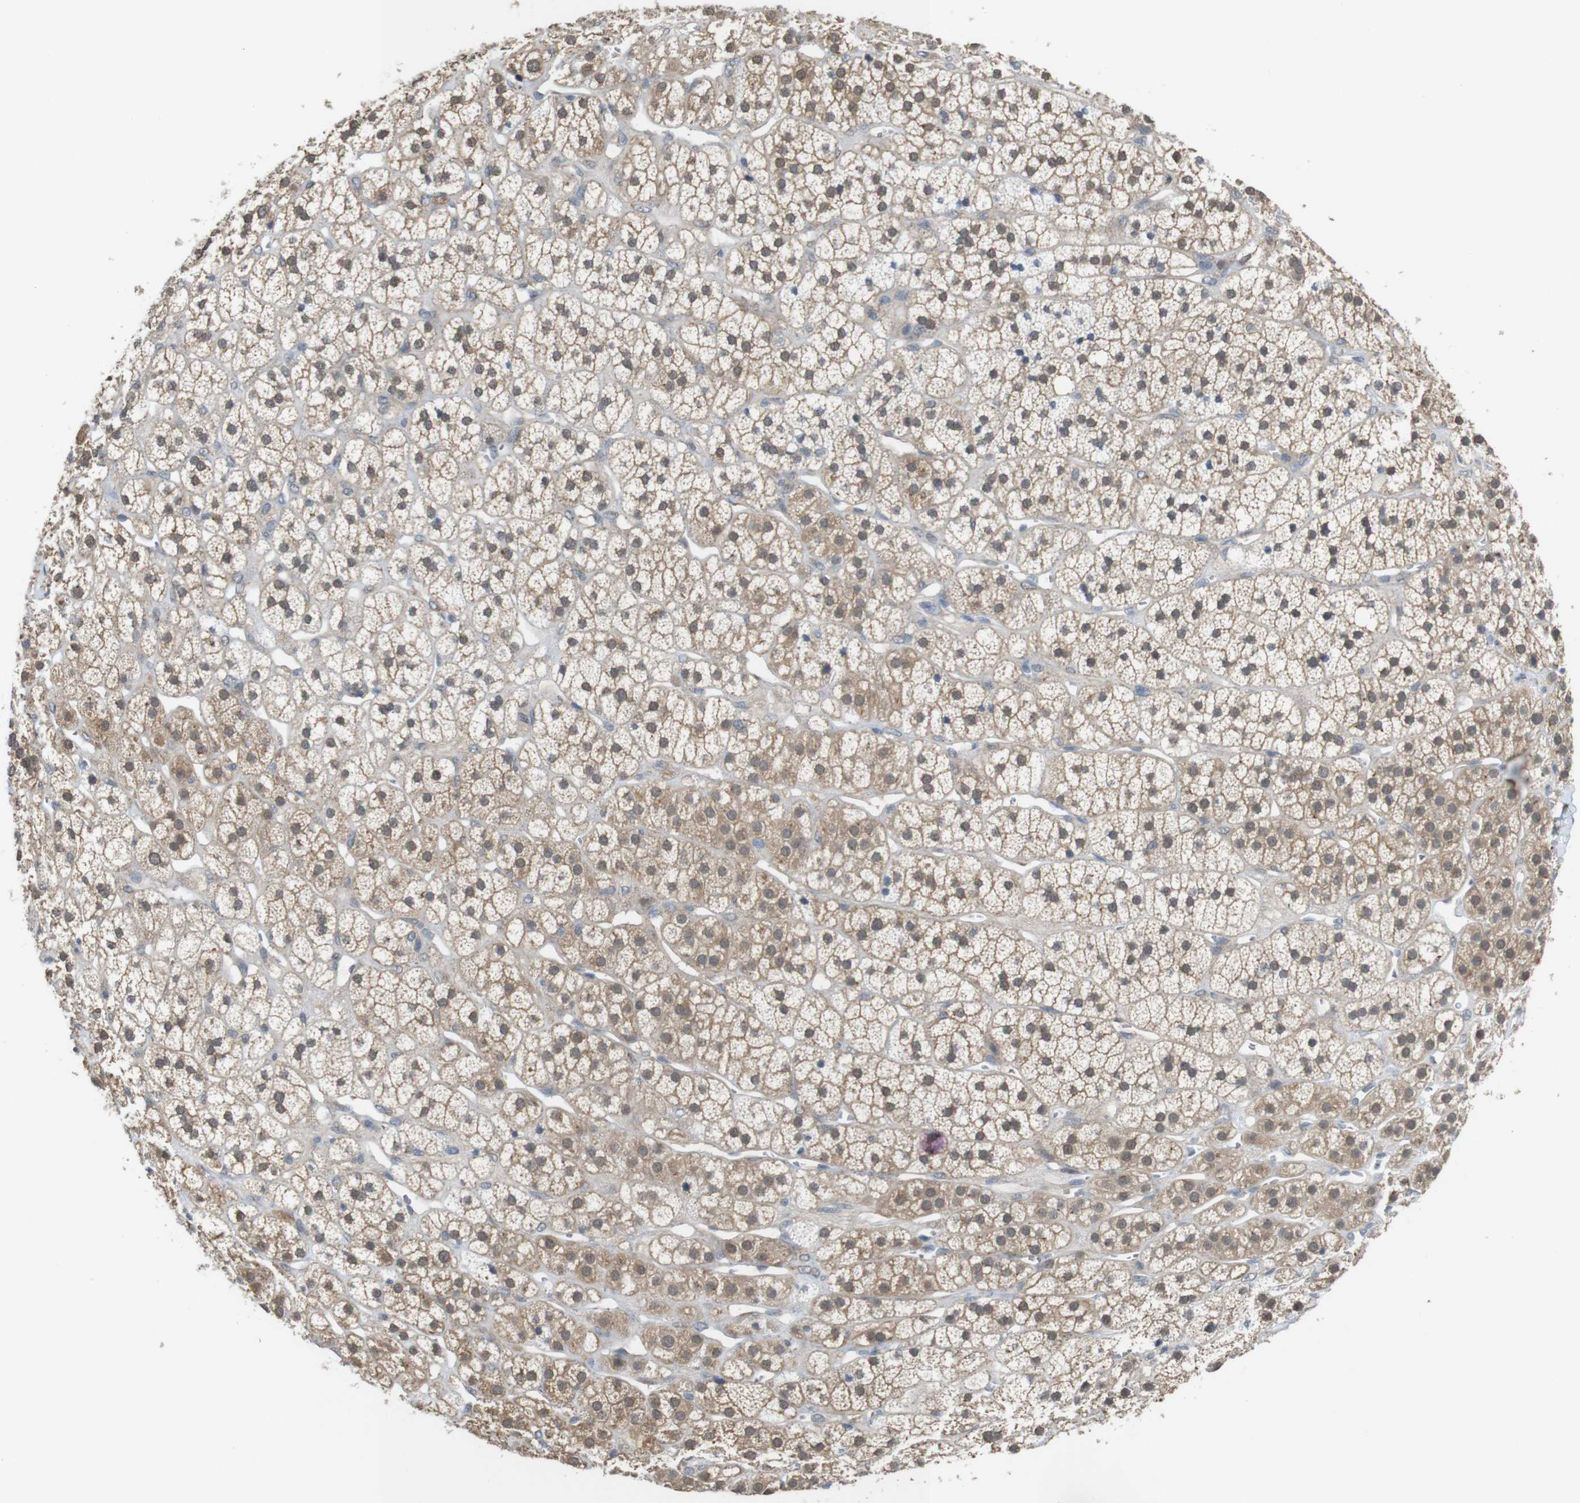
{"staining": {"intensity": "moderate", "quantity": ">75%", "location": "cytoplasmic/membranous"}, "tissue": "adrenal gland", "cell_type": "Glandular cells", "image_type": "normal", "snomed": [{"axis": "morphology", "description": "Normal tissue, NOS"}, {"axis": "topography", "description": "Adrenal gland"}], "caption": "DAB (3,3'-diaminobenzidine) immunohistochemical staining of normal adrenal gland reveals moderate cytoplasmic/membranous protein positivity in about >75% of glandular cells. The protein is stained brown, and the nuclei are stained in blue (DAB IHC with brightfield microscopy, high magnification).", "gene": "CDC34", "patient": {"sex": "male", "age": 56}}